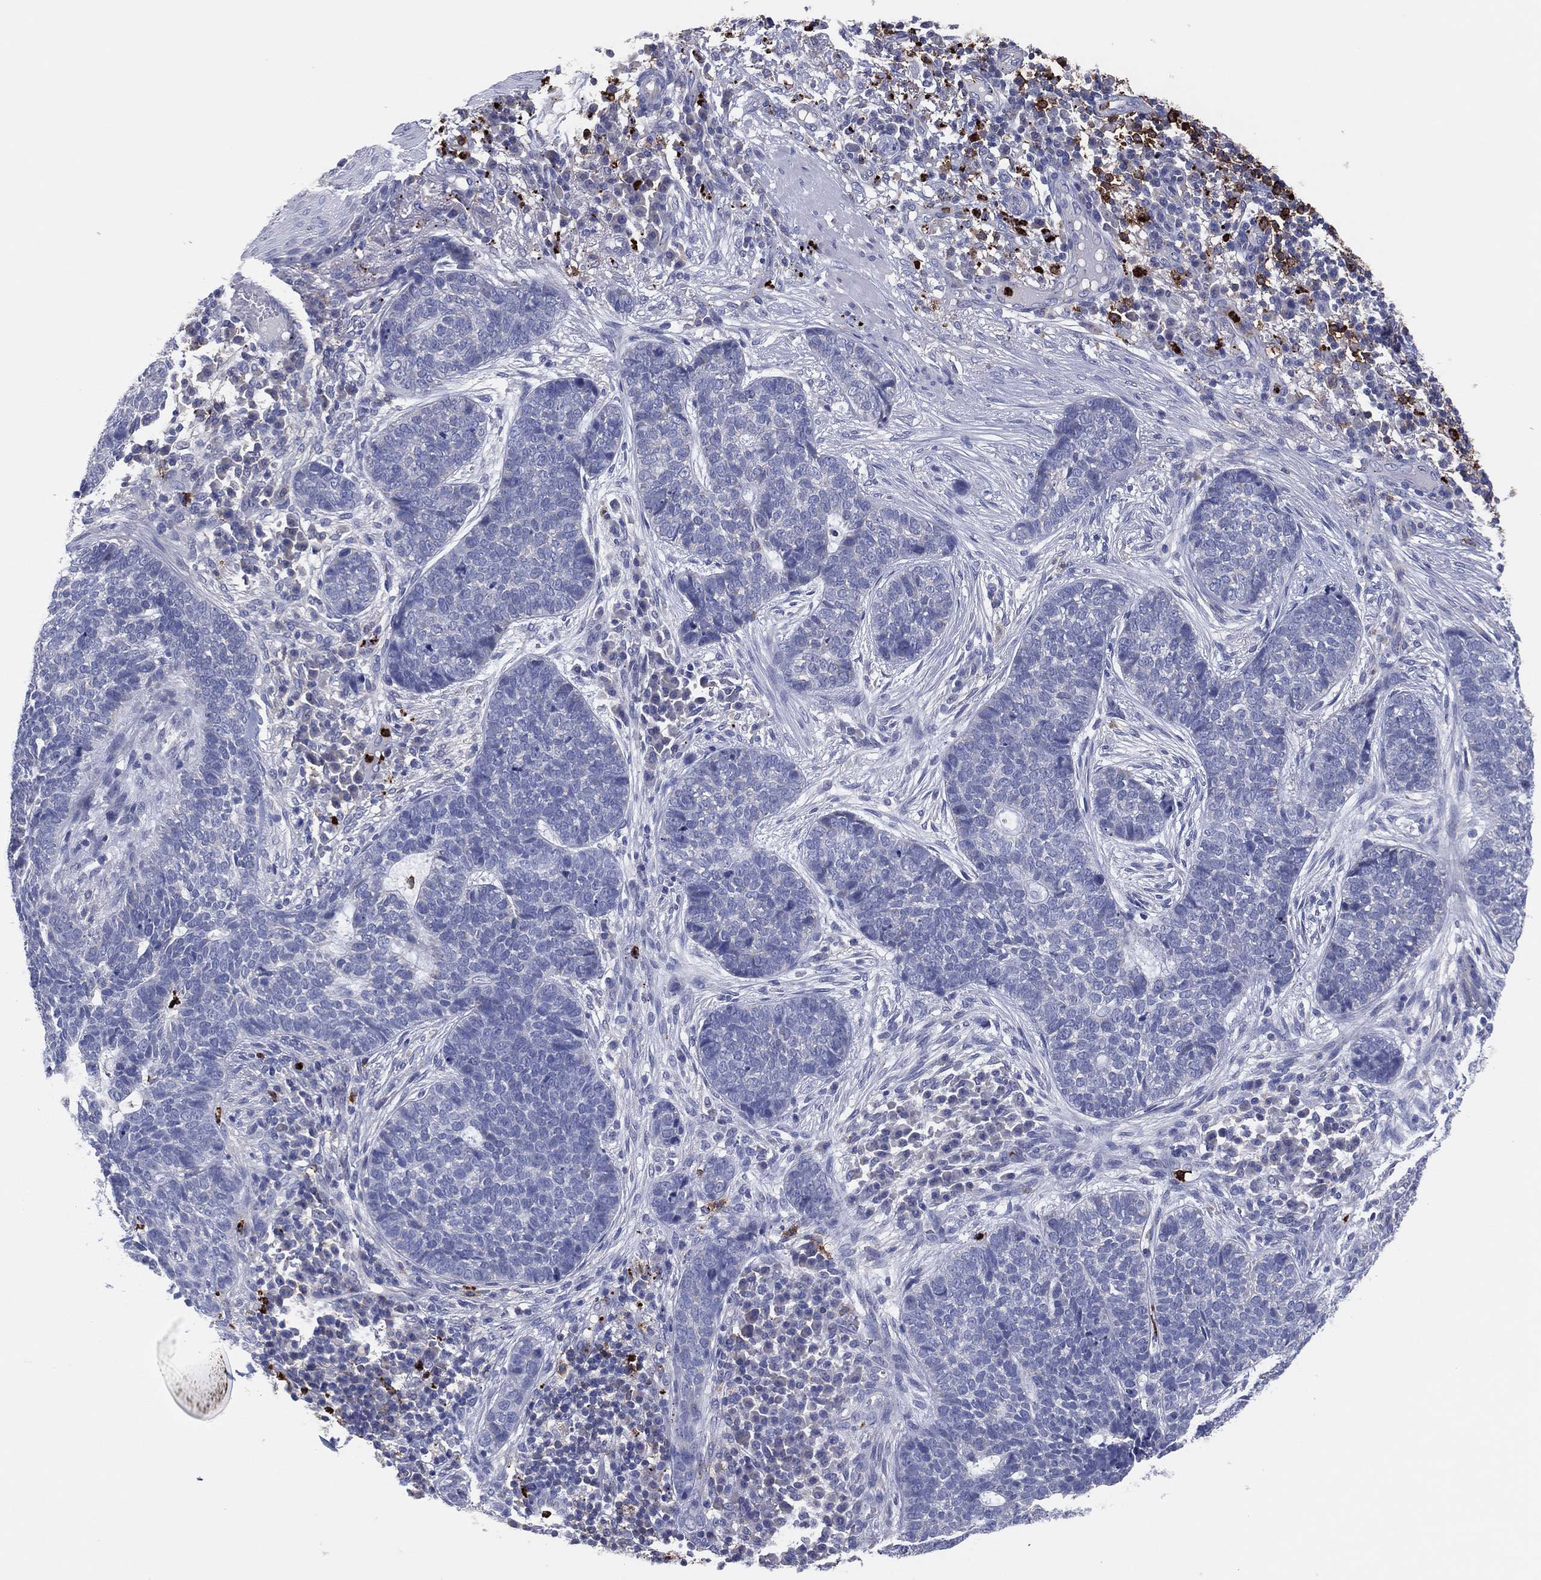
{"staining": {"intensity": "negative", "quantity": "none", "location": "none"}, "tissue": "skin cancer", "cell_type": "Tumor cells", "image_type": "cancer", "snomed": [{"axis": "morphology", "description": "Basal cell carcinoma"}, {"axis": "topography", "description": "Skin"}], "caption": "This image is of skin basal cell carcinoma stained with IHC to label a protein in brown with the nuclei are counter-stained blue. There is no positivity in tumor cells.", "gene": "PLAC8", "patient": {"sex": "female", "age": 69}}